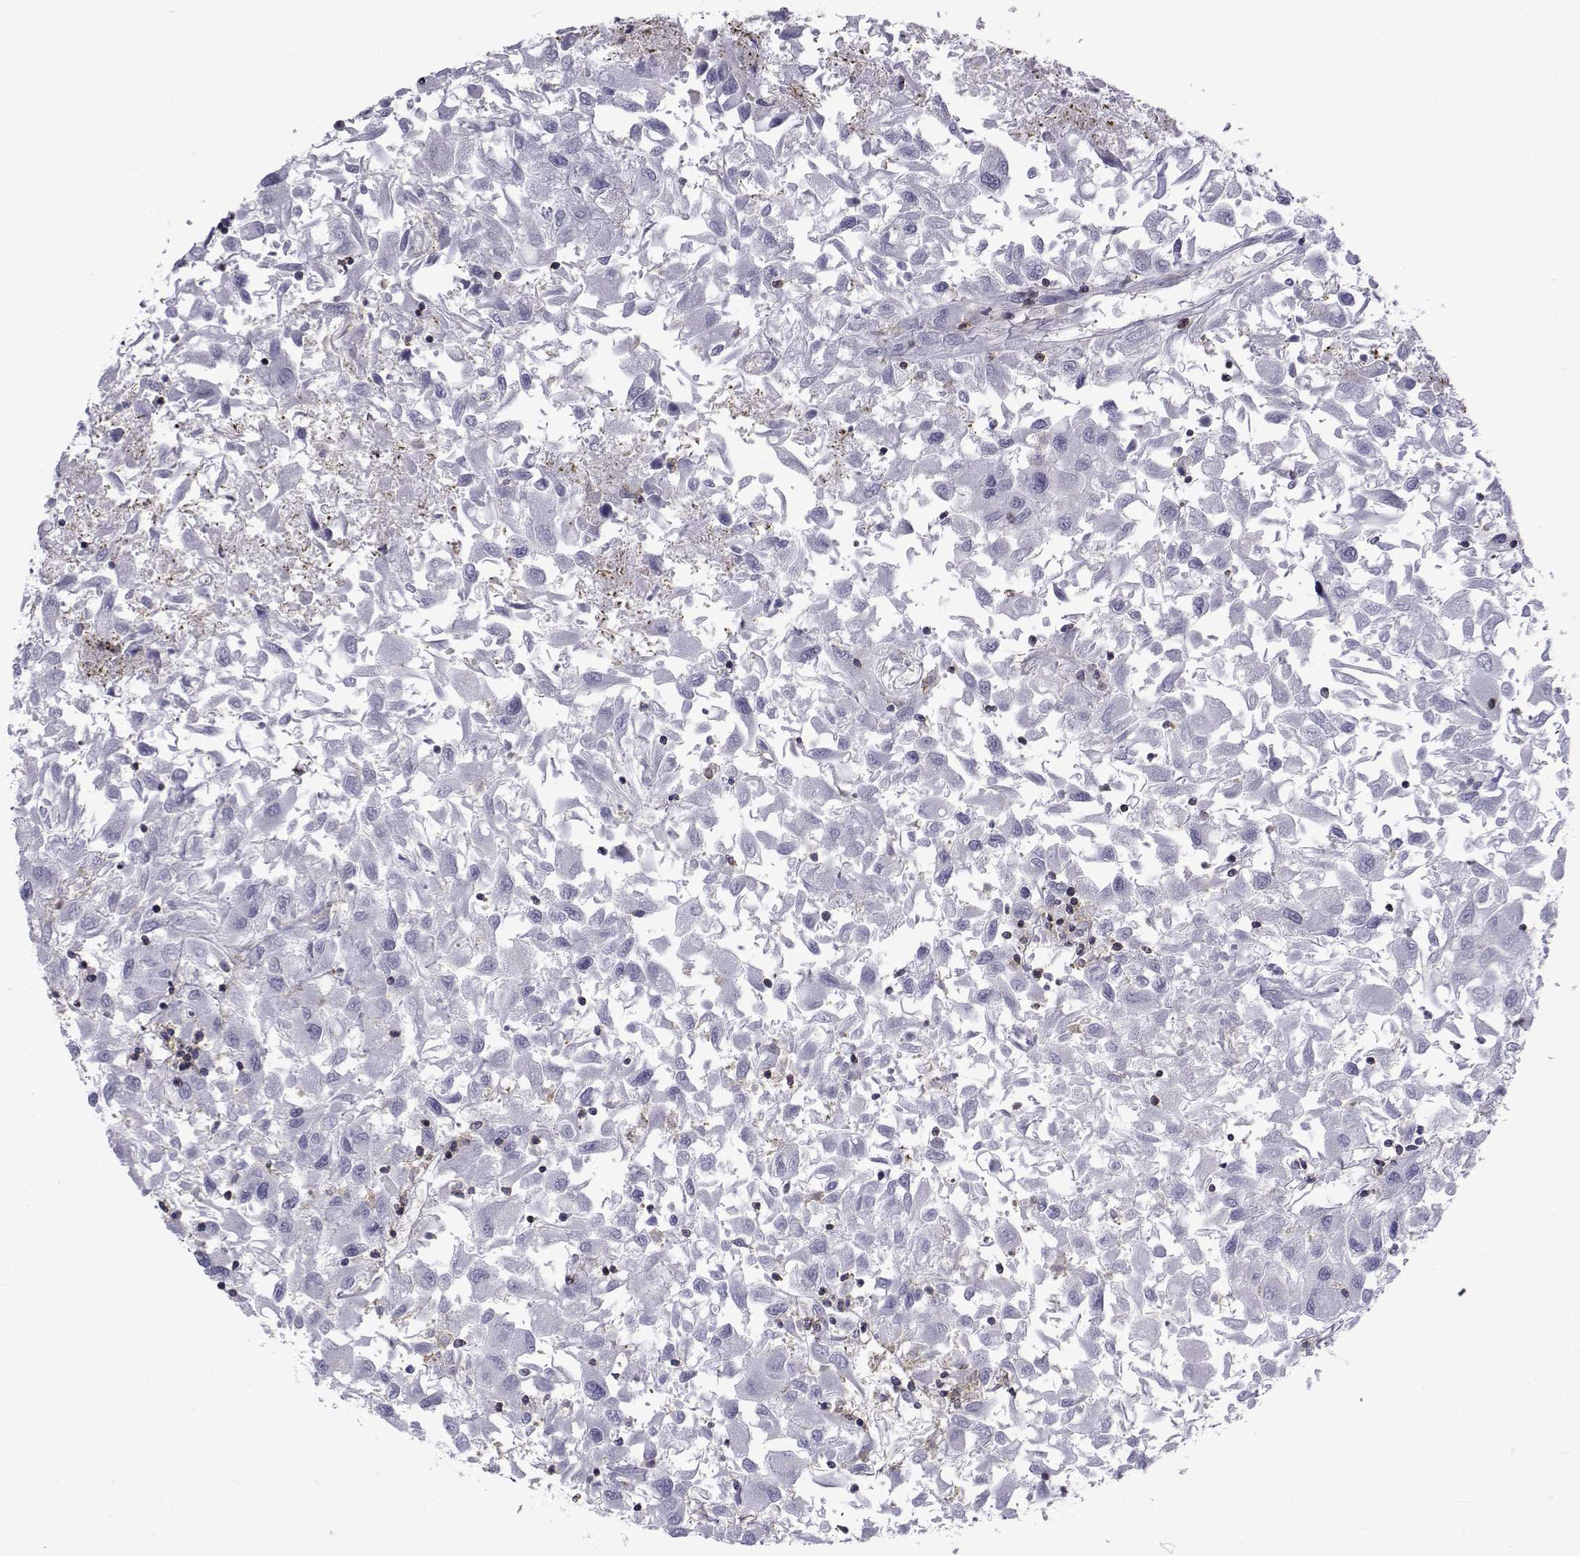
{"staining": {"intensity": "negative", "quantity": "none", "location": "none"}, "tissue": "renal cancer", "cell_type": "Tumor cells", "image_type": "cancer", "snomed": [{"axis": "morphology", "description": "Adenocarcinoma, NOS"}, {"axis": "topography", "description": "Kidney"}], "caption": "IHC photomicrograph of neoplastic tissue: renal cancer (adenocarcinoma) stained with DAB (3,3'-diaminobenzidine) shows no significant protein expression in tumor cells.", "gene": "PDE6H", "patient": {"sex": "female", "age": 76}}